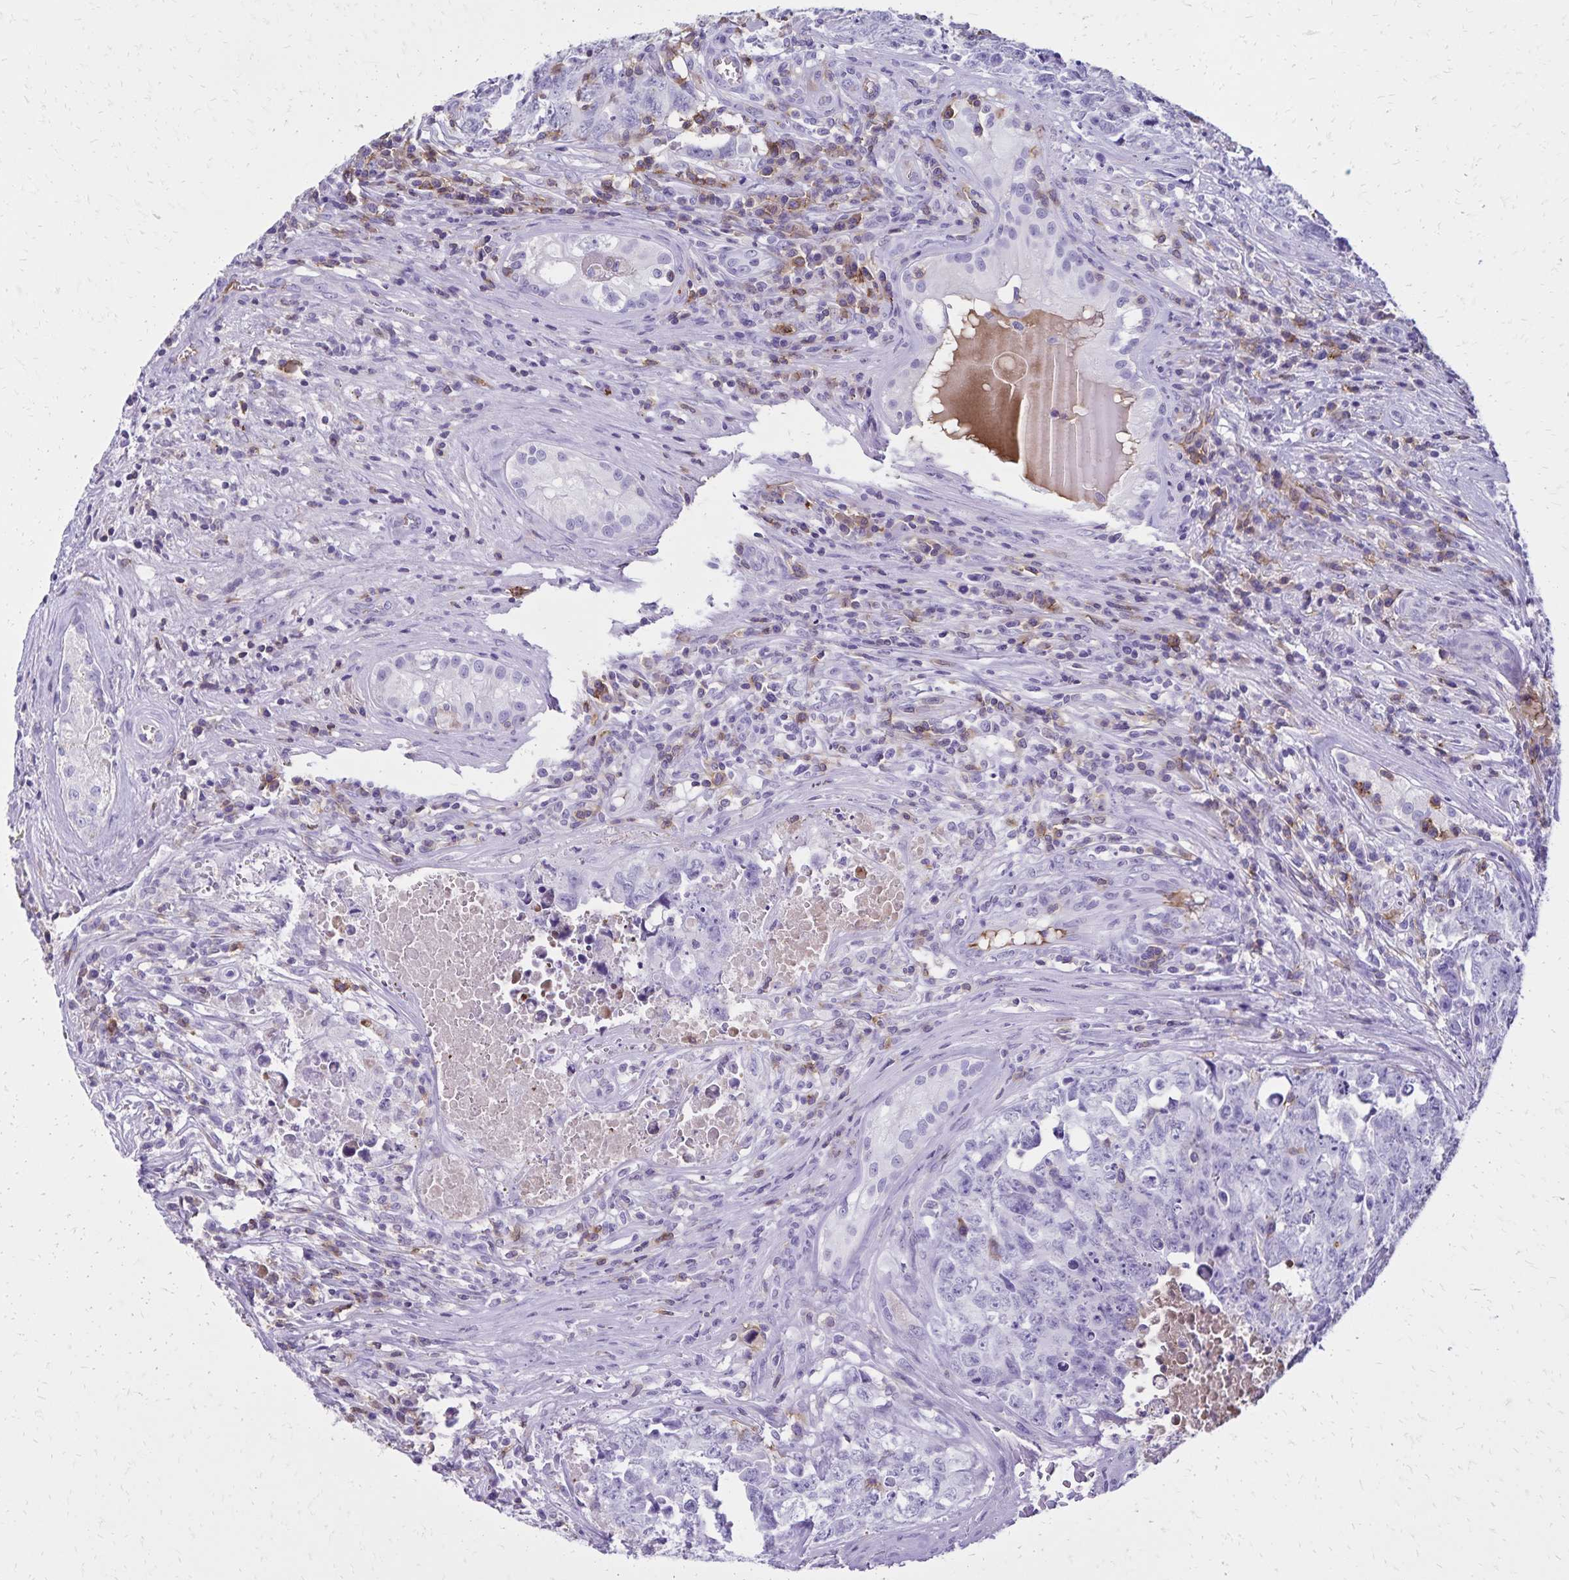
{"staining": {"intensity": "negative", "quantity": "none", "location": "none"}, "tissue": "testis cancer", "cell_type": "Tumor cells", "image_type": "cancer", "snomed": [{"axis": "morphology", "description": "Carcinoma, Embryonal, NOS"}, {"axis": "topography", "description": "Testis"}], "caption": "Tumor cells are negative for protein expression in human testis embryonal carcinoma. (DAB immunohistochemistry, high magnification).", "gene": "CD27", "patient": {"sex": "male", "age": 24}}